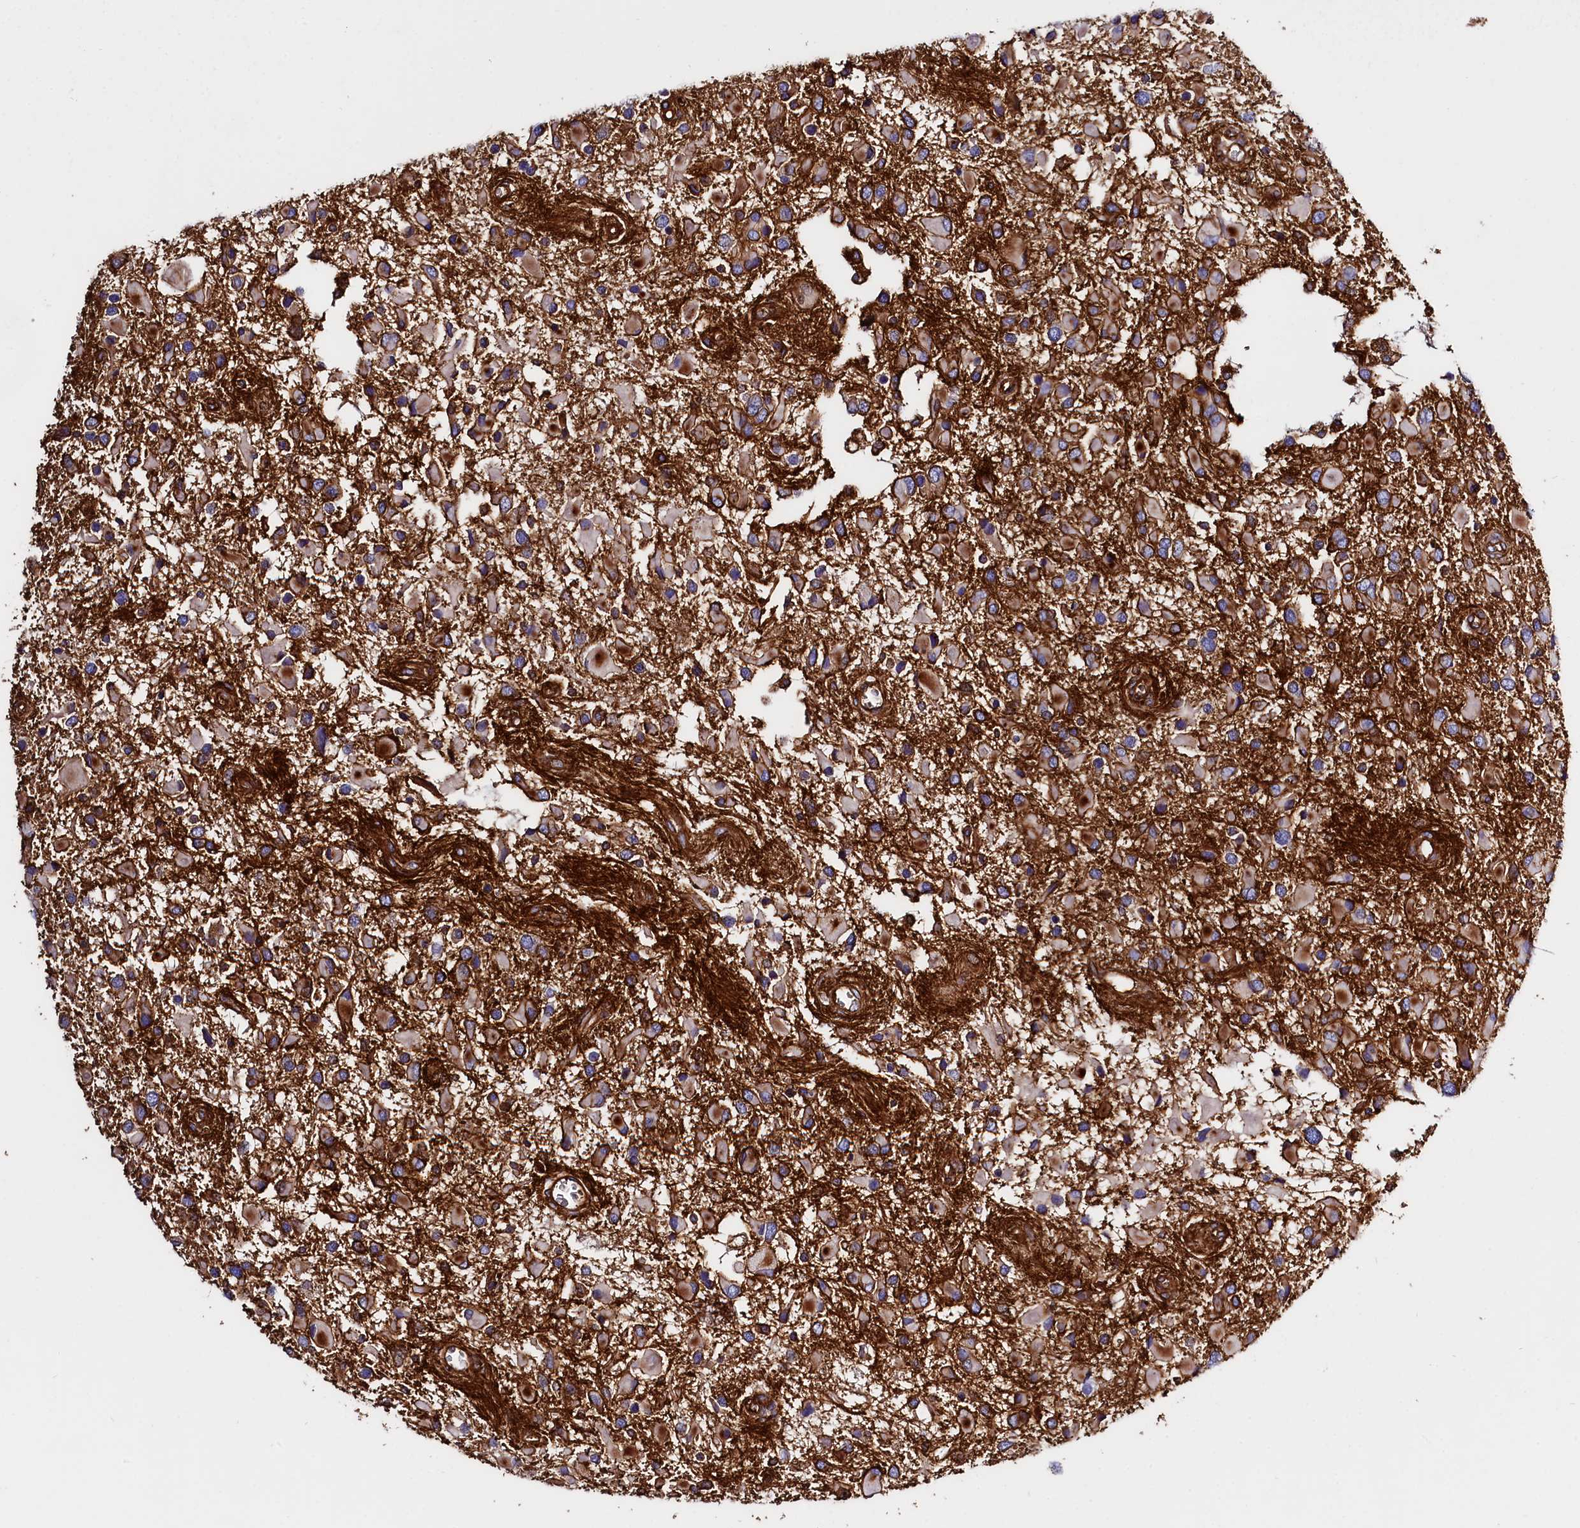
{"staining": {"intensity": "moderate", "quantity": "<25%", "location": "cytoplasmic/membranous"}, "tissue": "glioma", "cell_type": "Tumor cells", "image_type": "cancer", "snomed": [{"axis": "morphology", "description": "Glioma, malignant, High grade"}, {"axis": "topography", "description": "Brain"}], "caption": "Human glioma stained with a brown dye reveals moderate cytoplasmic/membranous positive positivity in approximately <25% of tumor cells.", "gene": "ANO6", "patient": {"sex": "male", "age": 53}}